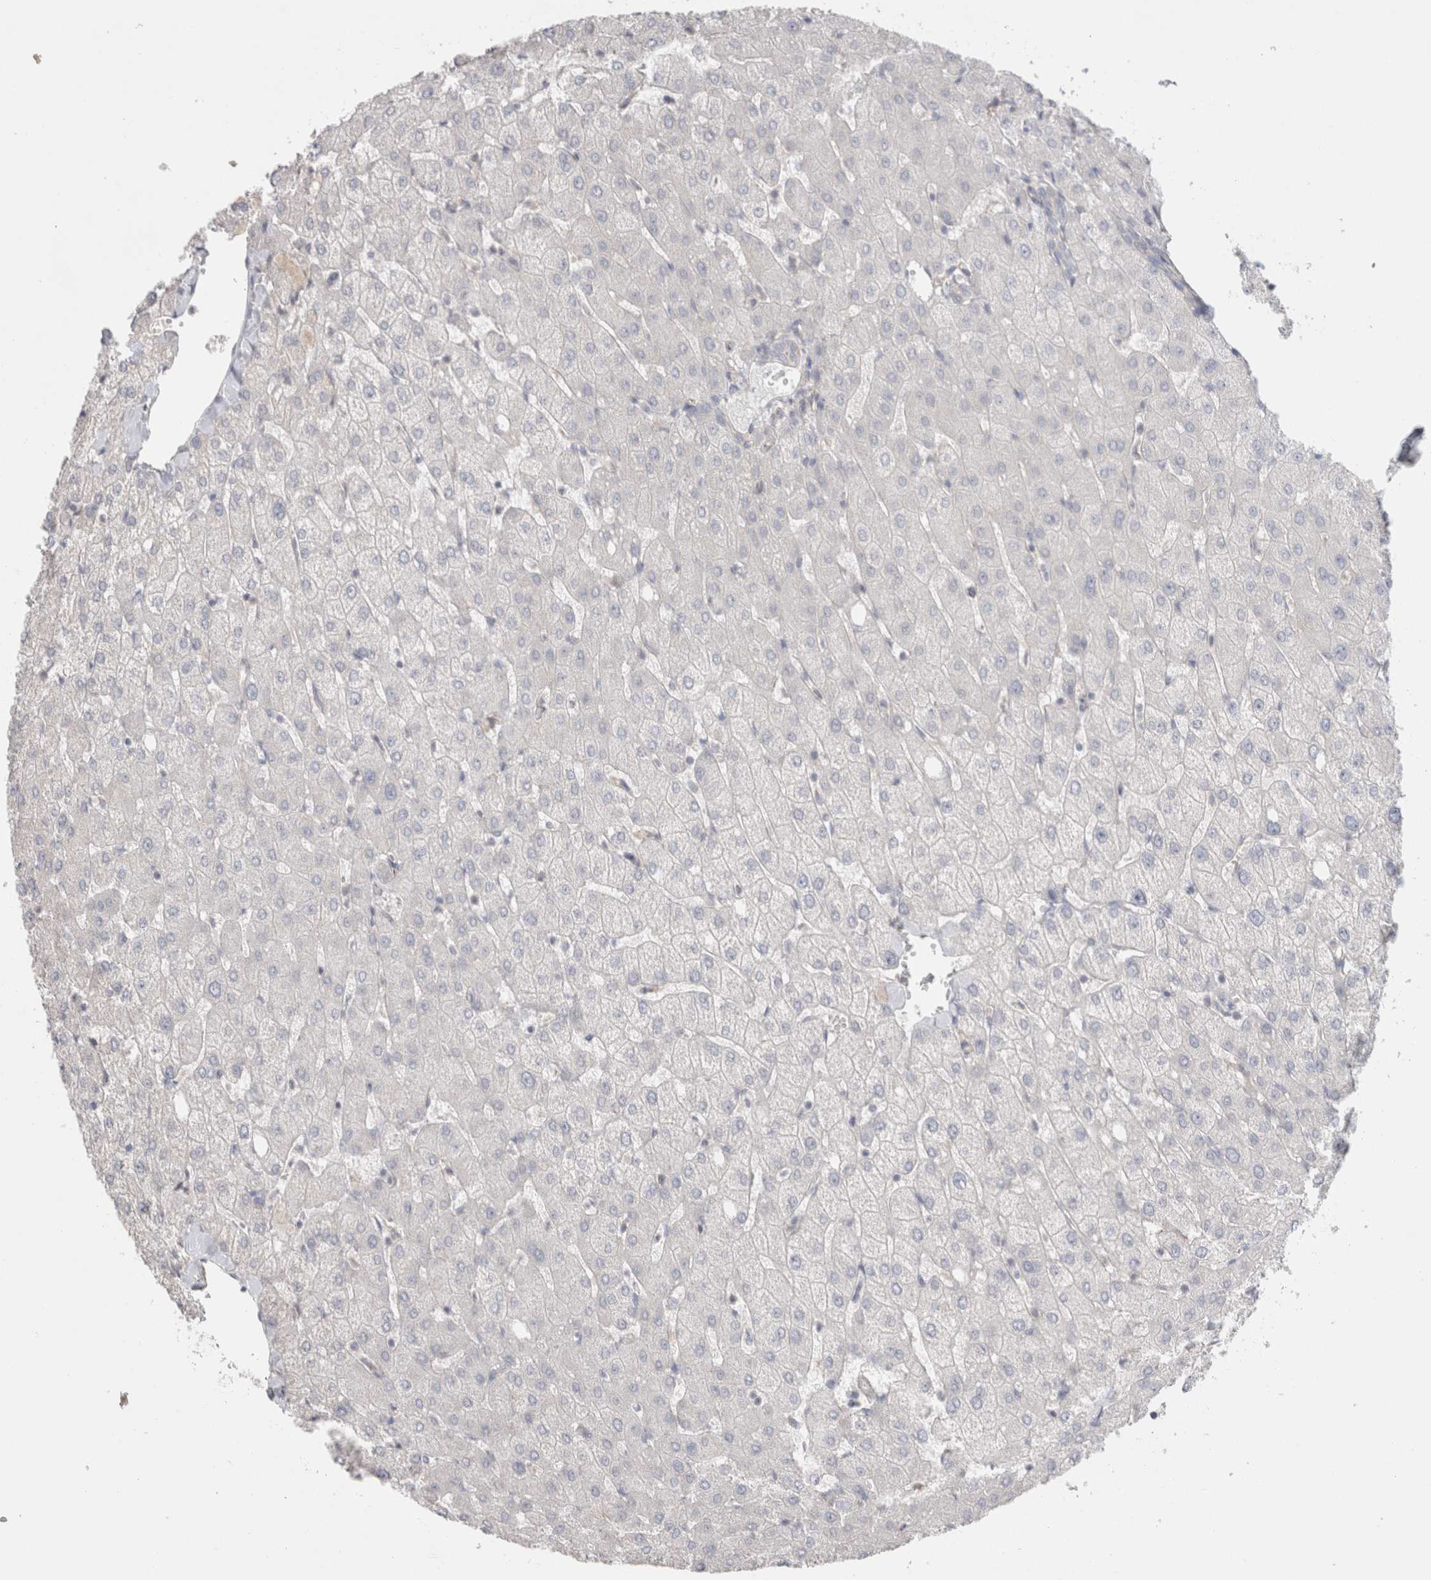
{"staining": {"intensity": "negative", "quantity": "none", "location": "none"}, "tissue": "liver", "cell_type": "Cholangiocytes", "image_type": "normal", "snomed": [{"axis": "morphology", "description": "Normal tissue, NOS"}, {"axis": "topography", "description": "Liver"}], "caption": "Immunohistochemistry micrograph of benign liver: human liver stained with DAB exhibits no significant protein expression in cholangiocytes. (DAB IHC with hematoxylin counter stain).", "gene": "DMD", "patient": {"sex": "female", "age": 54}}